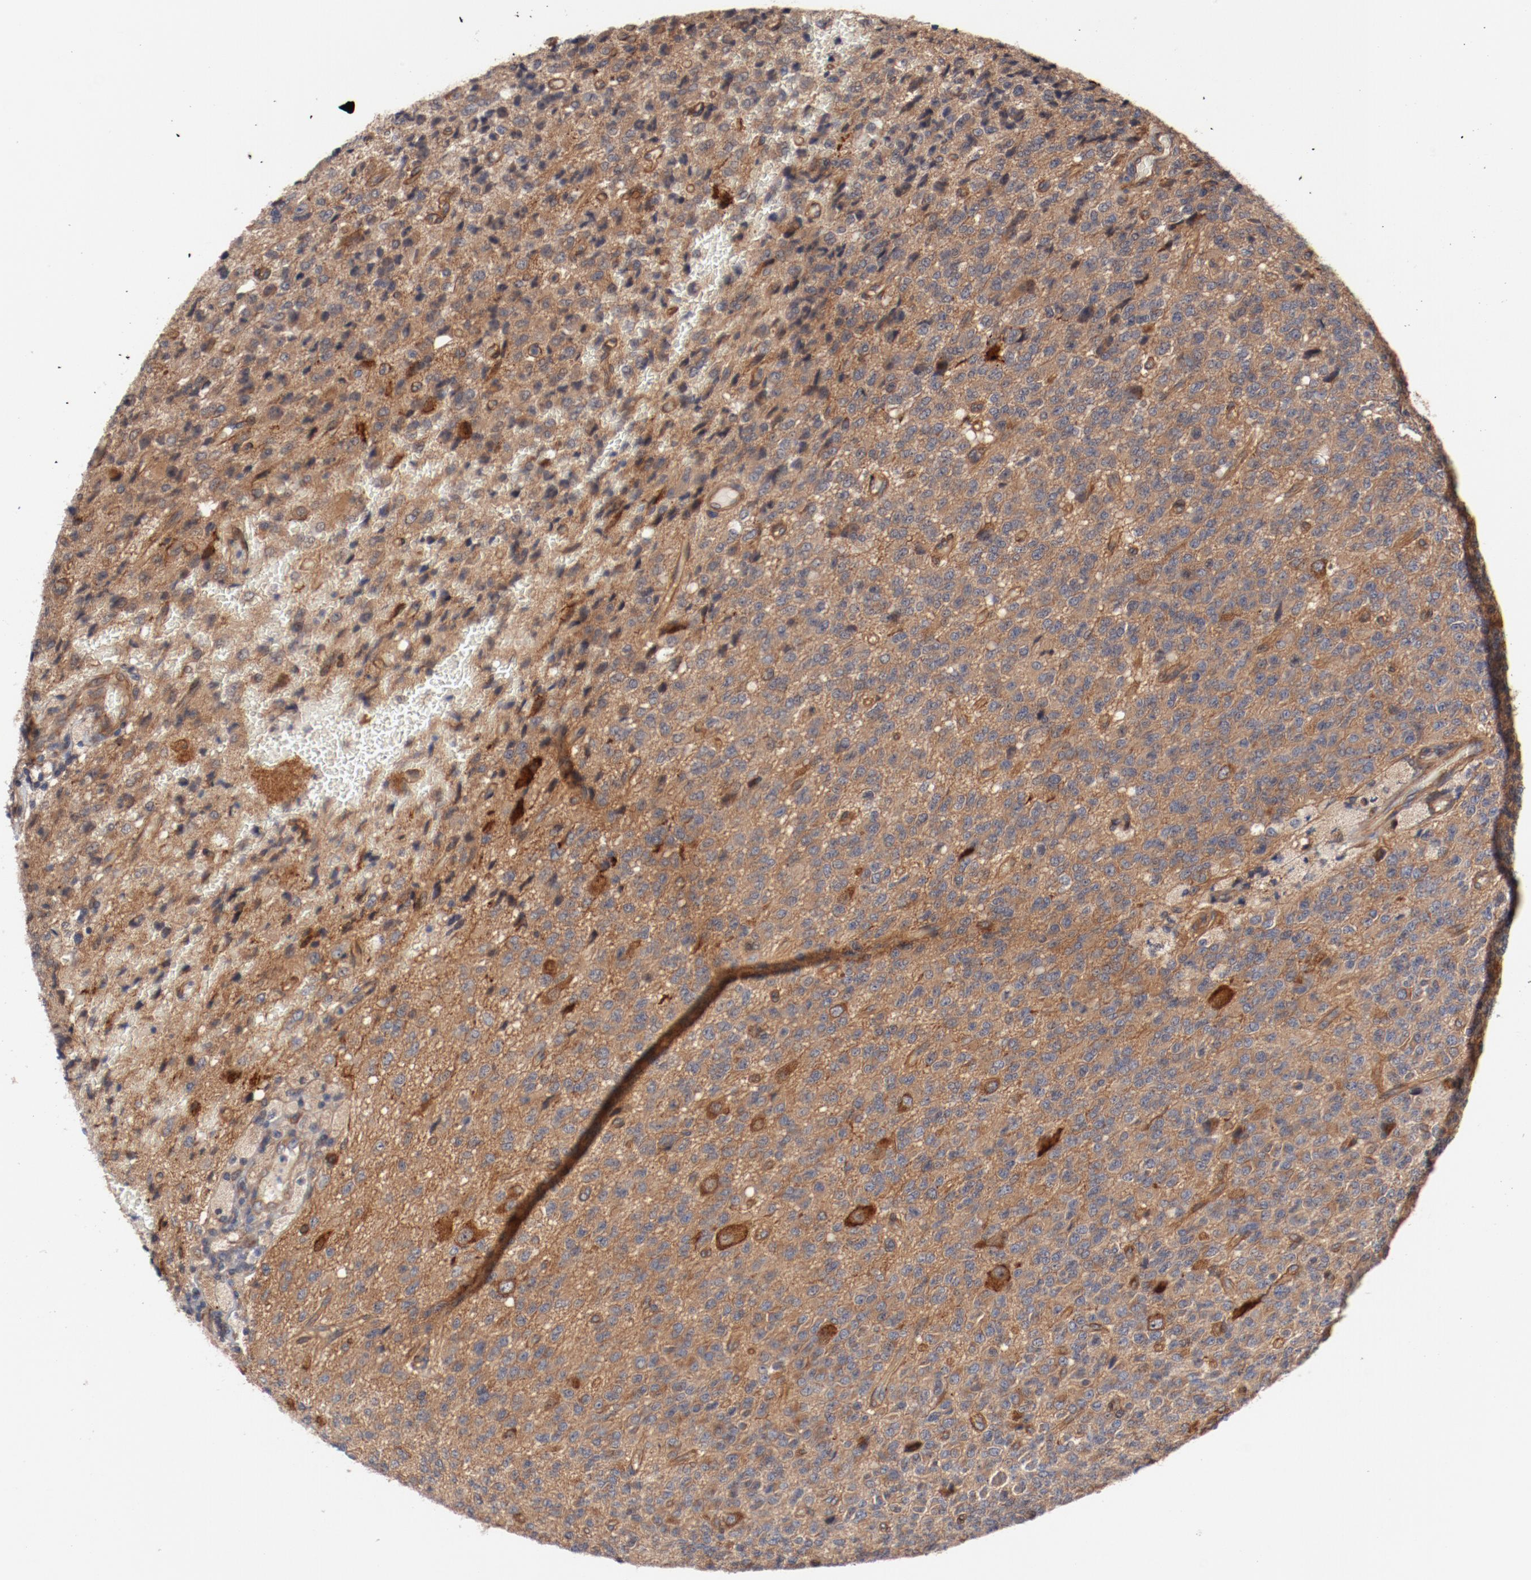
{"staining": {"intensity": "moderate", "quantity": ">75%", "location": "cytoplasmic/membranous"}, "tissue": "glioma", "cell_type": "Tumor cells", "image_type": "cancer", "snomed": [{"axis": "morphology", "description": "Glioma, malignant, High grade"}, {"axis": "topography", "description": "pancreas cauda"}], "caption": "Moderate cytoplasmic/membranous staining for a protein is appreciated in about >75% of tumor cells of malignant glioma (high-grade) using IHC.", "gene": "PITPNM2", "patient": {"sex": "male", "age": 60}}